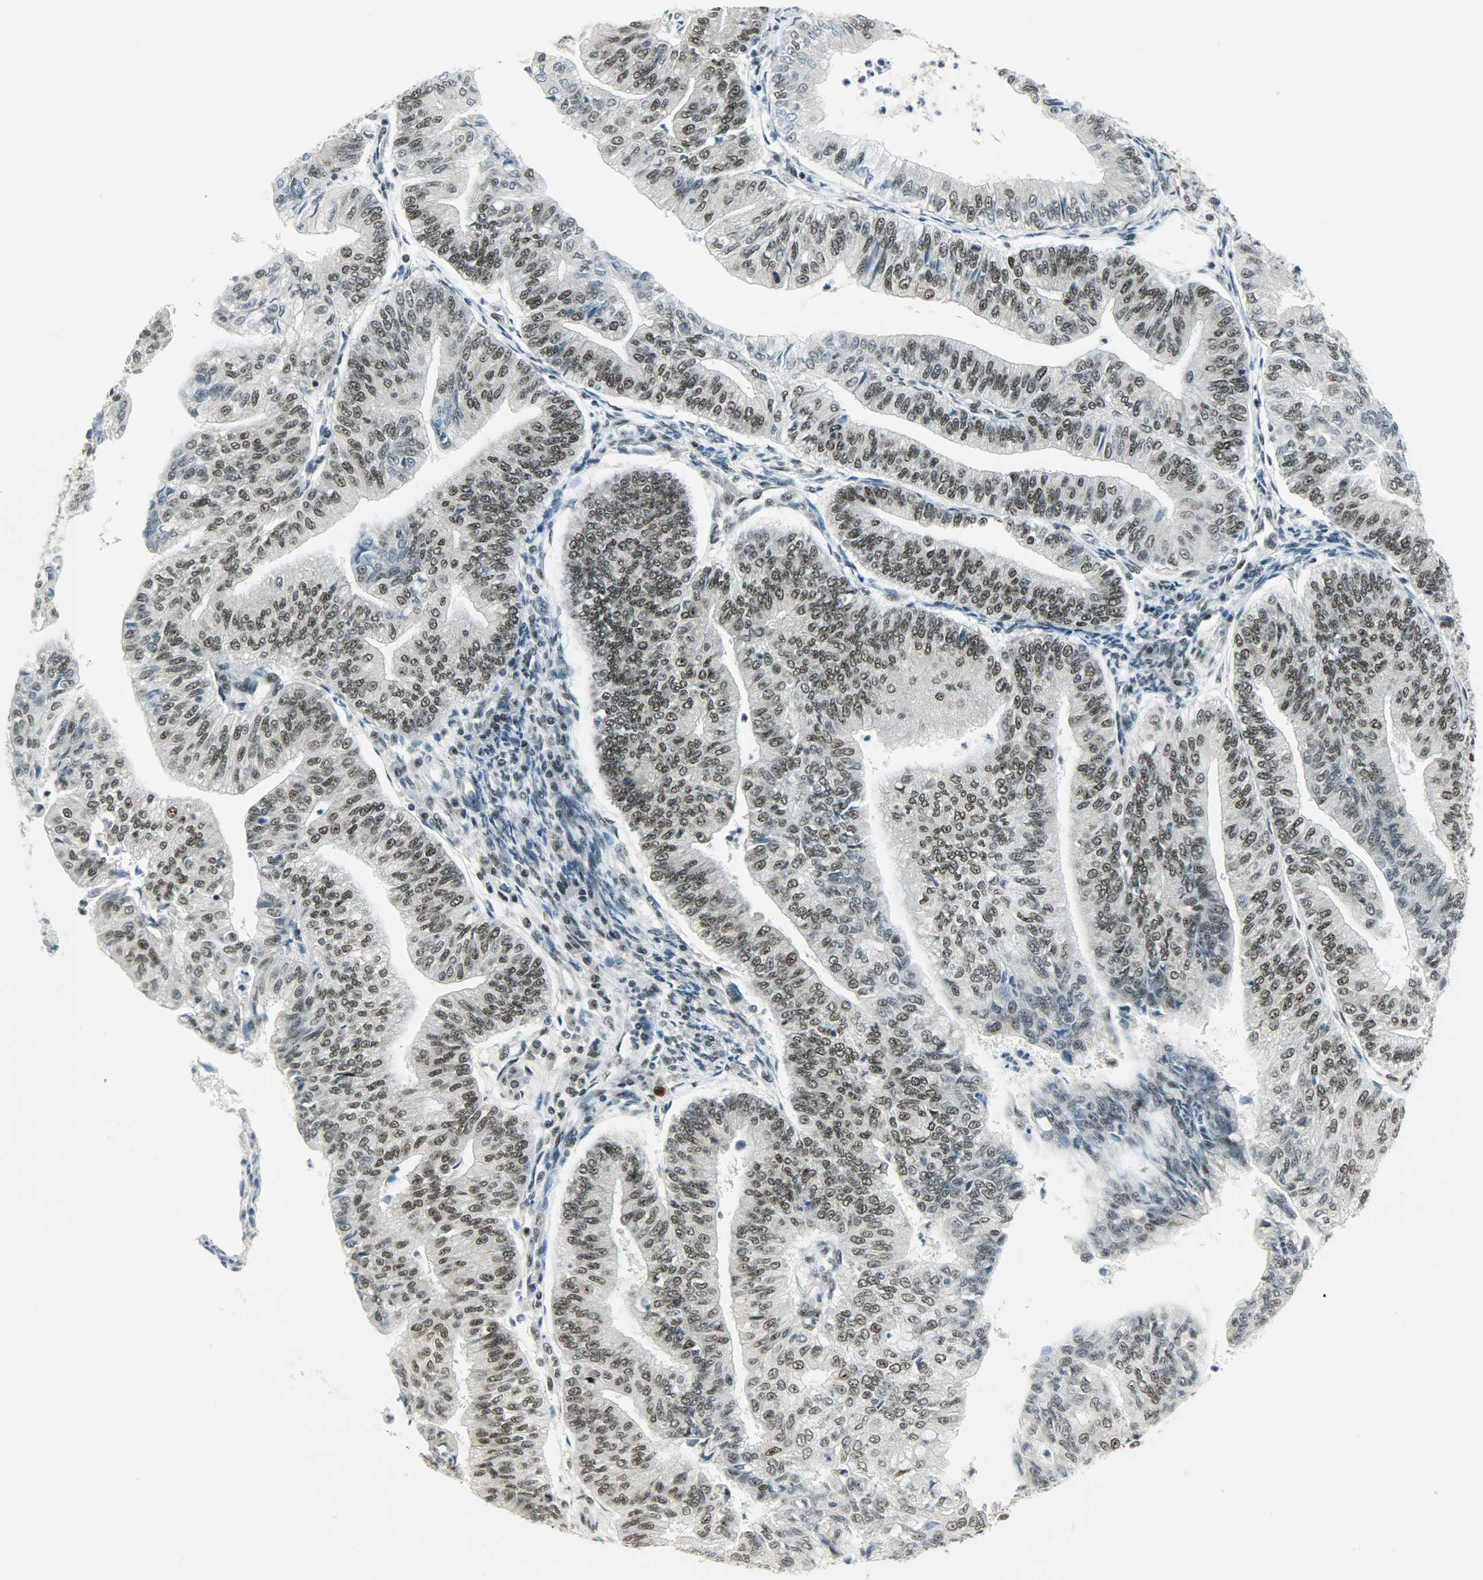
{"staining": {"intensity": "strong", "quantity": ">75%", "location": "nuclear"}, "tissue": "endometrial cancer", "cell_type": "Tumor cells", "image_type": "cancer", "snomed": [{"axis": "morphology", "description": "Adenocarcinoma, NOS"}, {"axis": "topography", "description": "Endometrium"}], "caption": "There is high levels of strong nuclear expression in tumor cells of endometrial cancer (adenocarcinoma), as demonstrated by immunohistochemical staining (brown color).", "gene": "SUGP1", "patient": {"sex": "female", "age": 59}}